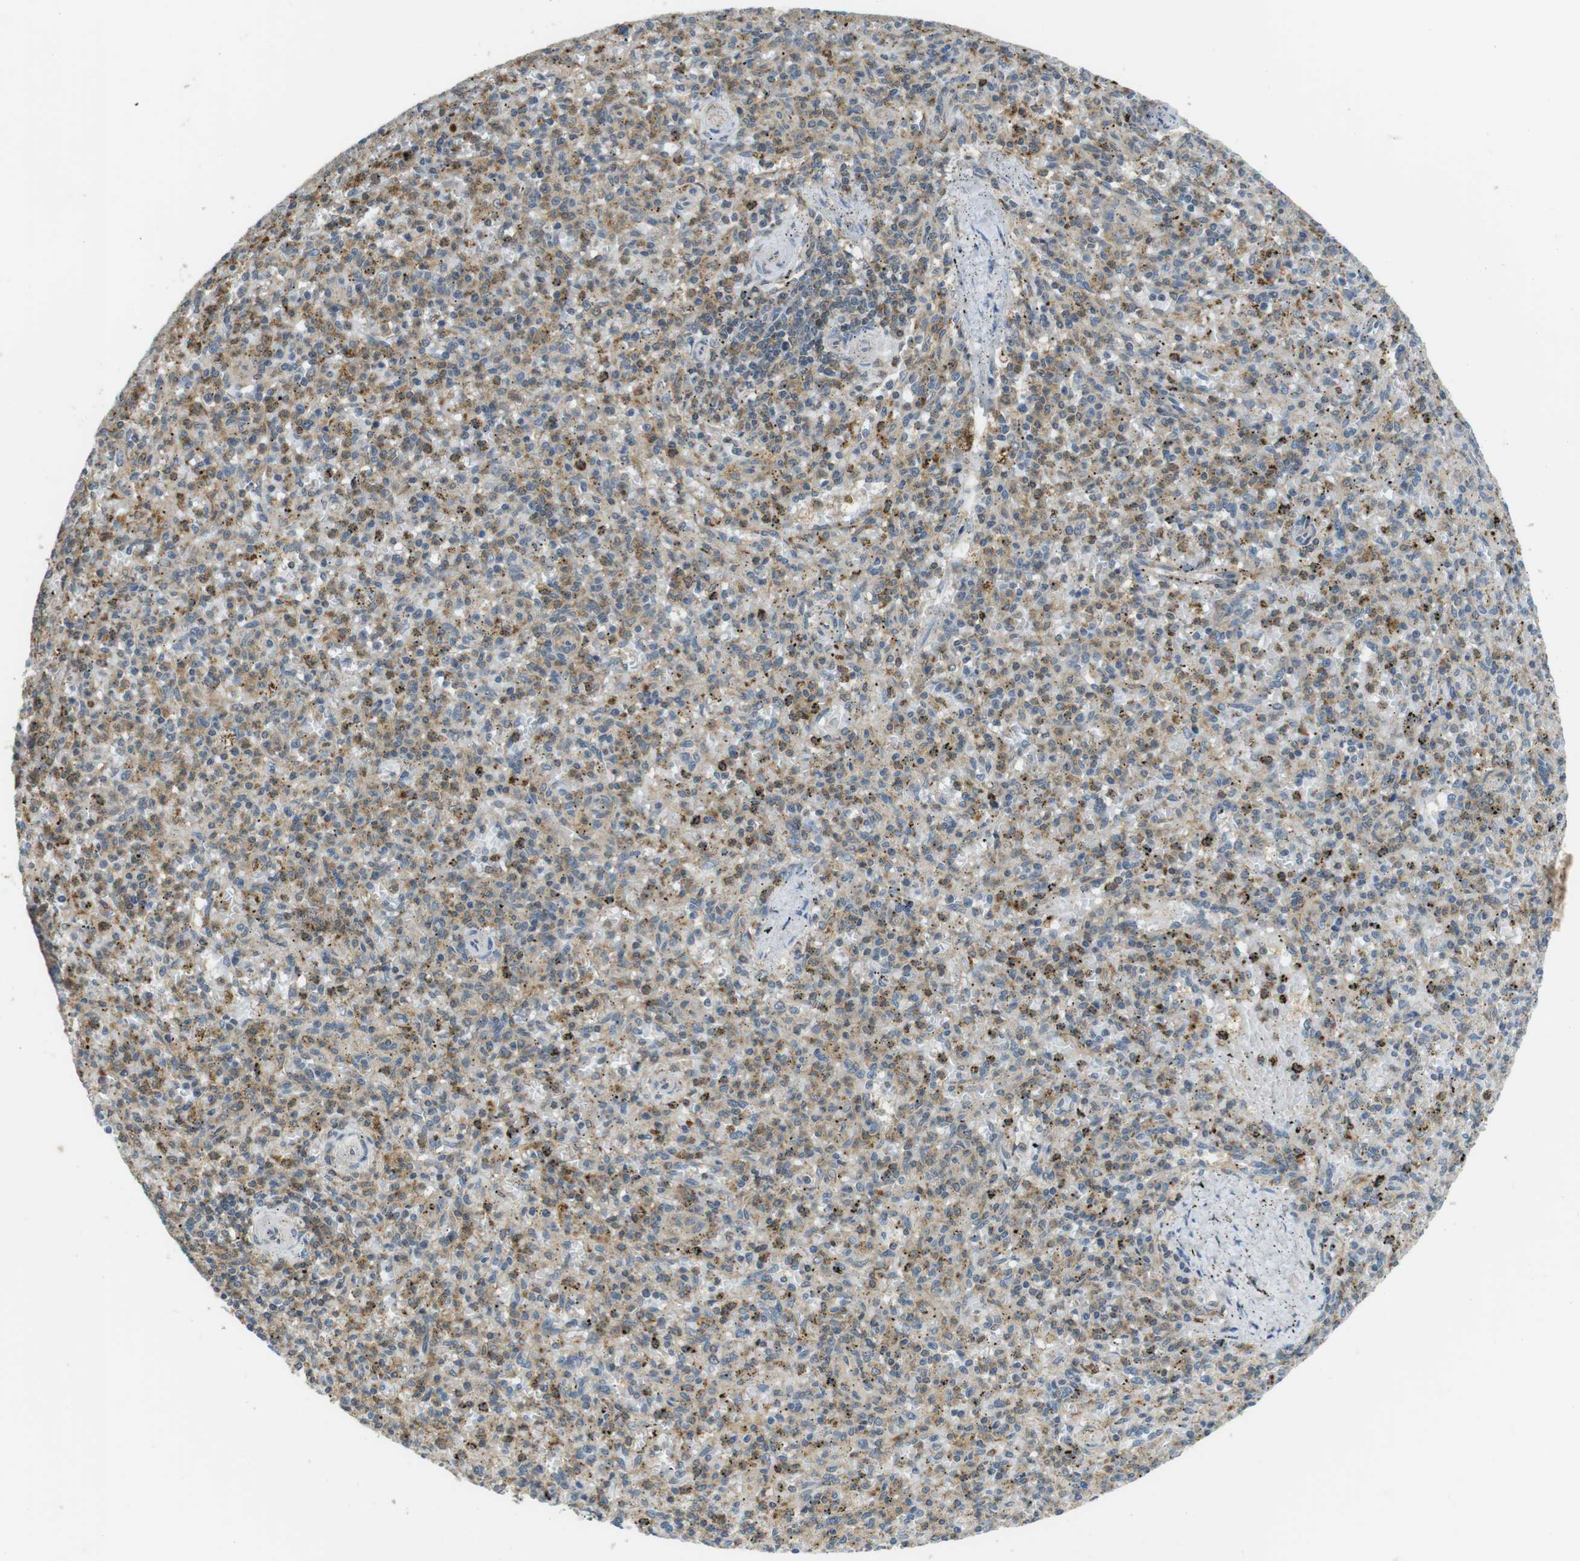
{"staining": {"intensity": "moderate", "quantity": "25%-75%", "location": "cytoplasmic/membranous"}, "tissue": "spleen", "cell_type": "Cells in red pulp", "image_type": "normal", "snomed": [{"axis": "morphology", "description": "Normal tissue, NOS"}, {"axis": "topography", "description": "Spleen"}], "caption": "Brown immunohistochemical staining in normal human spleen reveals moderate cytoplasmic/membranous expression in about 25%-75% of cells in red pulp.", "gene": "BRI3BP", "patient": {"sex": "male", "age": 72}}